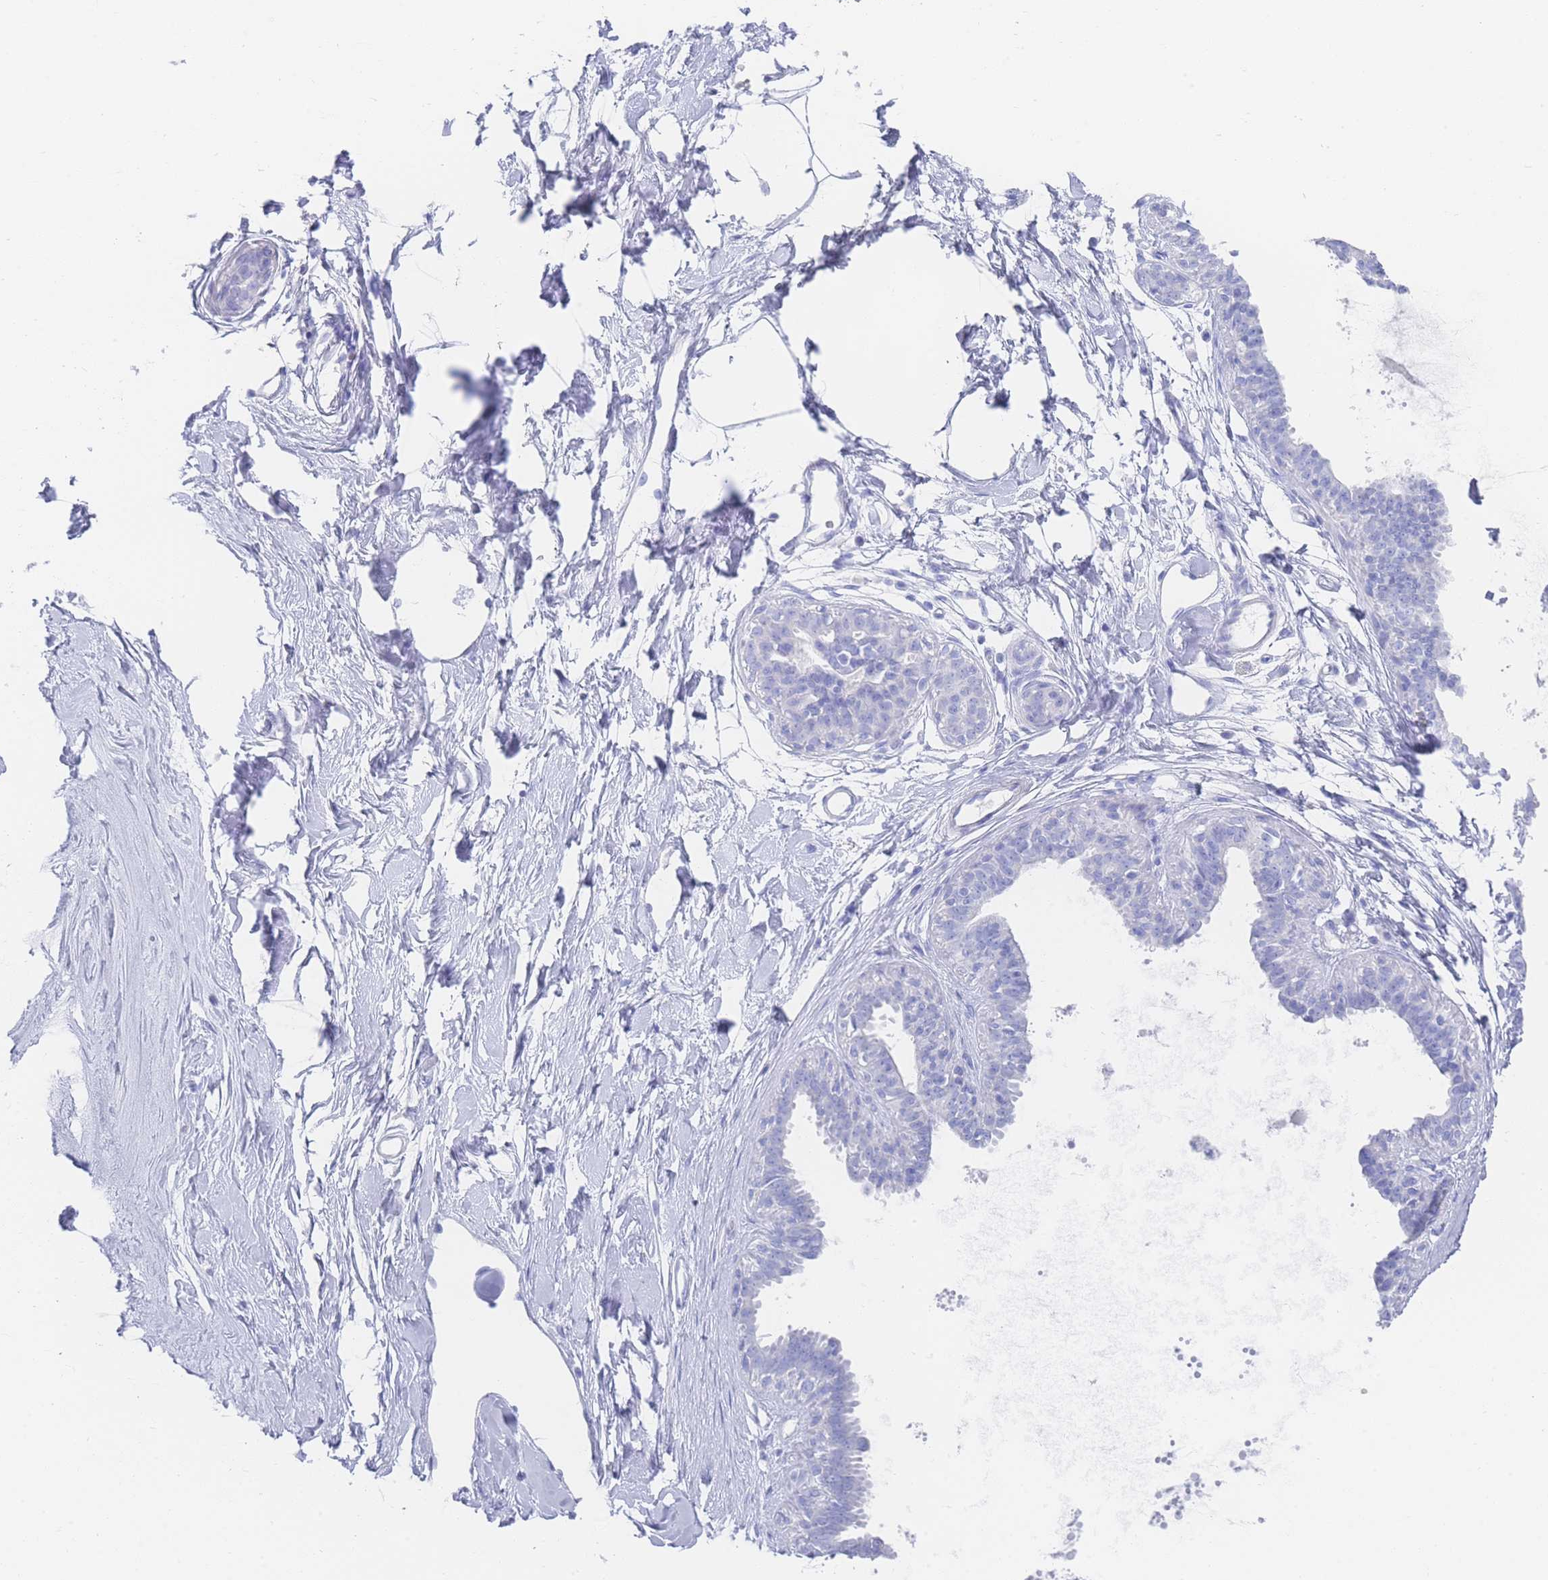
{"staining": {"intensity": "negative", "quantity": "none", "location": "none"}, "tissue": "breast", "cell_type": "Adipocytes", "image_type": "normal", "snomed": [{"axis": "morphology", "description": "Normal tissue, NOS"}, {"axis": "topography", "description": "Breast"}], "caption": "This is an IHC micrograph of unremarkable human breast. There is no positivity in adipocytes.", "gene": "LRRC37A2", "patient": {"sex": "female", "age": 45}}